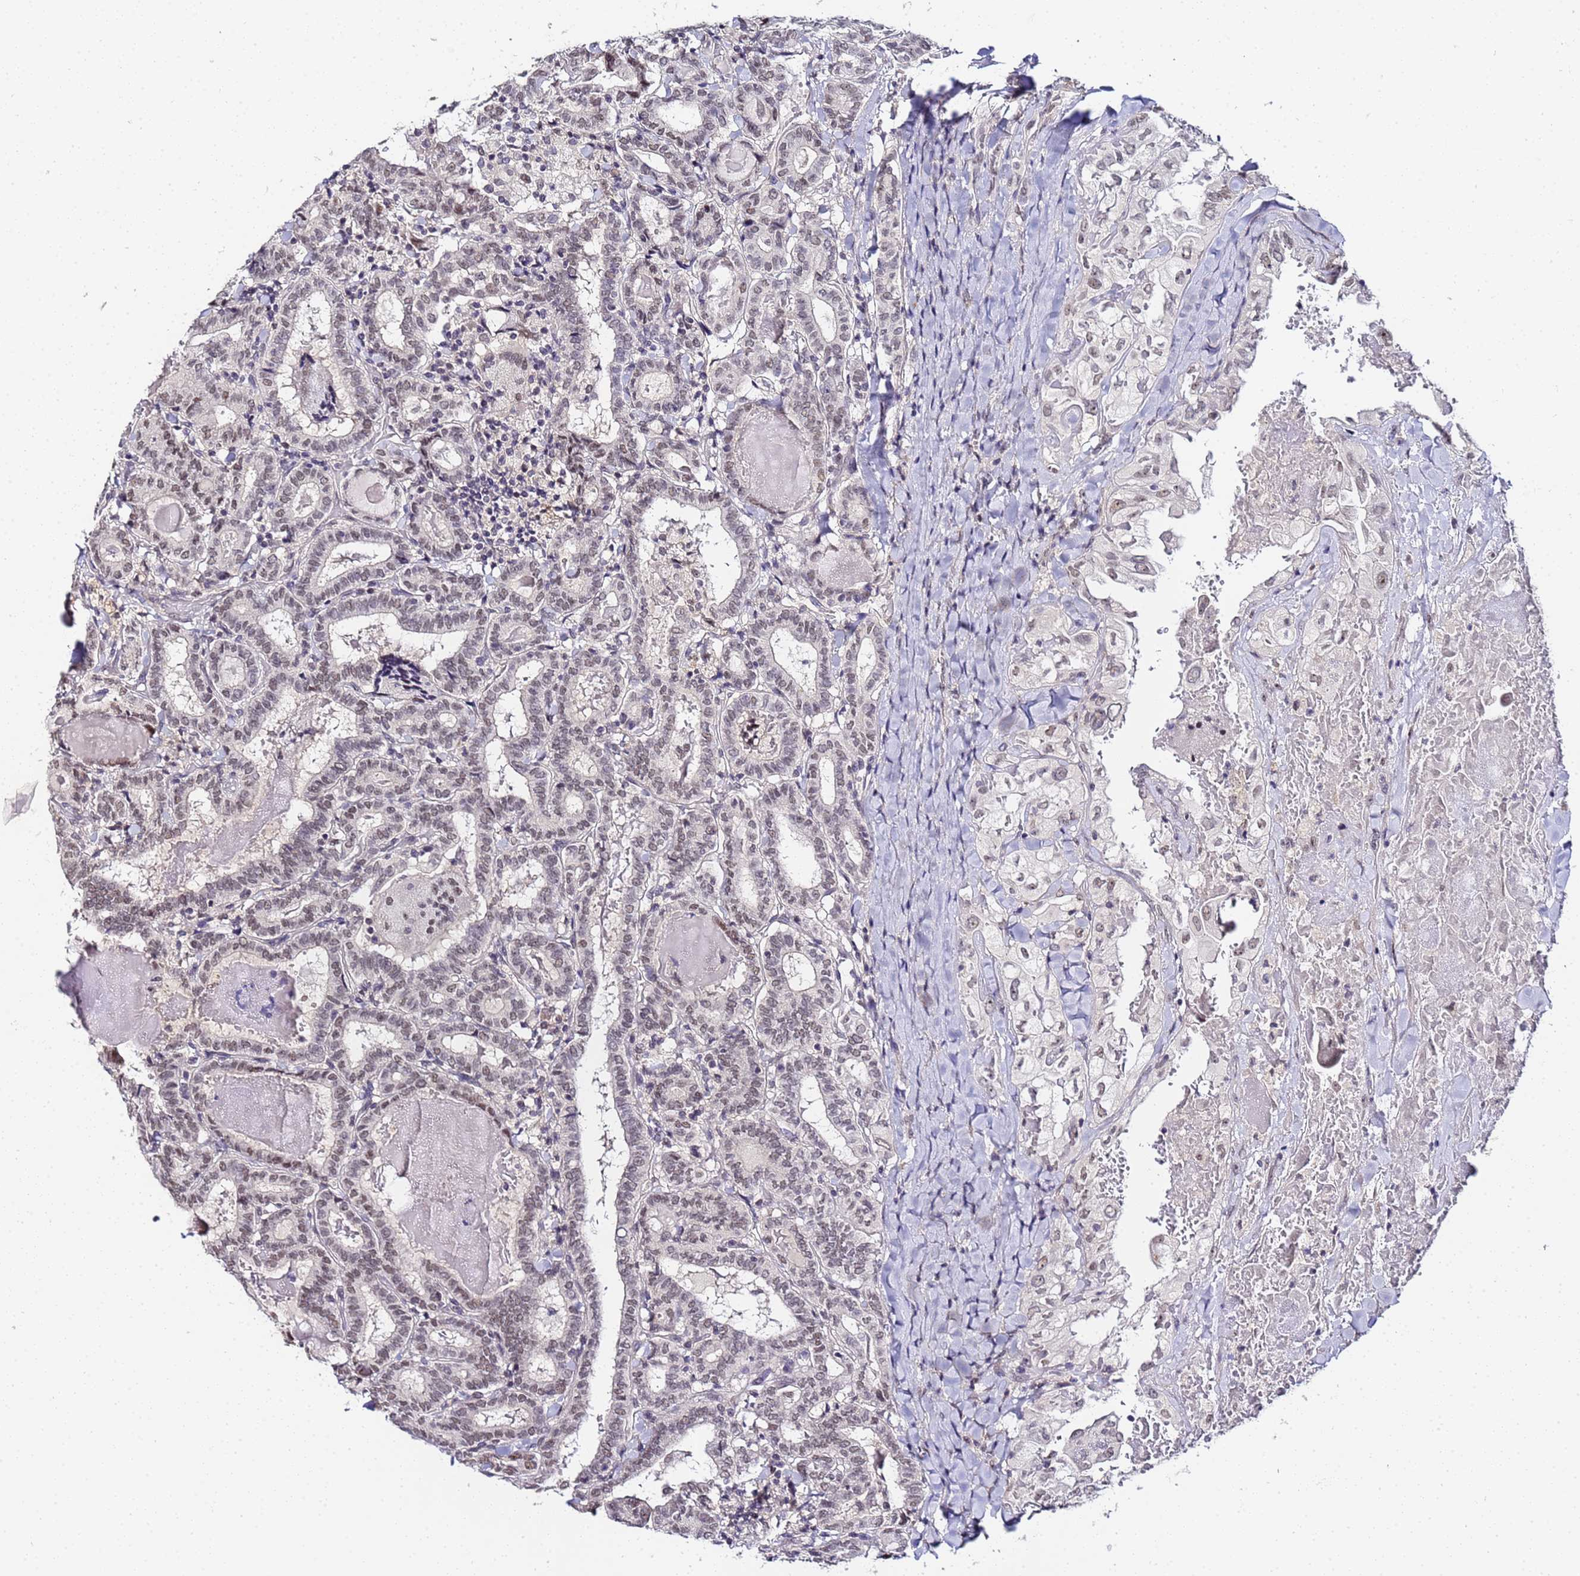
{"staining": {"intensity": "weak", "quantity": "<25%", "location": "nuclear"}, "tissue": "thyroid cancer", "cell_type": "Tumor cells", "image_type": "cancer", "snomed": [{"axis": "morphology", "description": "Papillary adenocarcinoma, NOS"}, {"axis": "topography", "description": "Thyroid gland"}], "caption": "DAB (3,3'-diaminobenzidine) immunohistochemical staining of human thyroid cancer (papillary adenocarcinoma) displays no significant staining in tumor cells. Brightfield microscopy of immunohistochemistry stained with DAB (brown) and hematoxylin (blue), captured at high magnification.", "gene": "LSM3", "patient": {"sex": "female", "age": 72}}